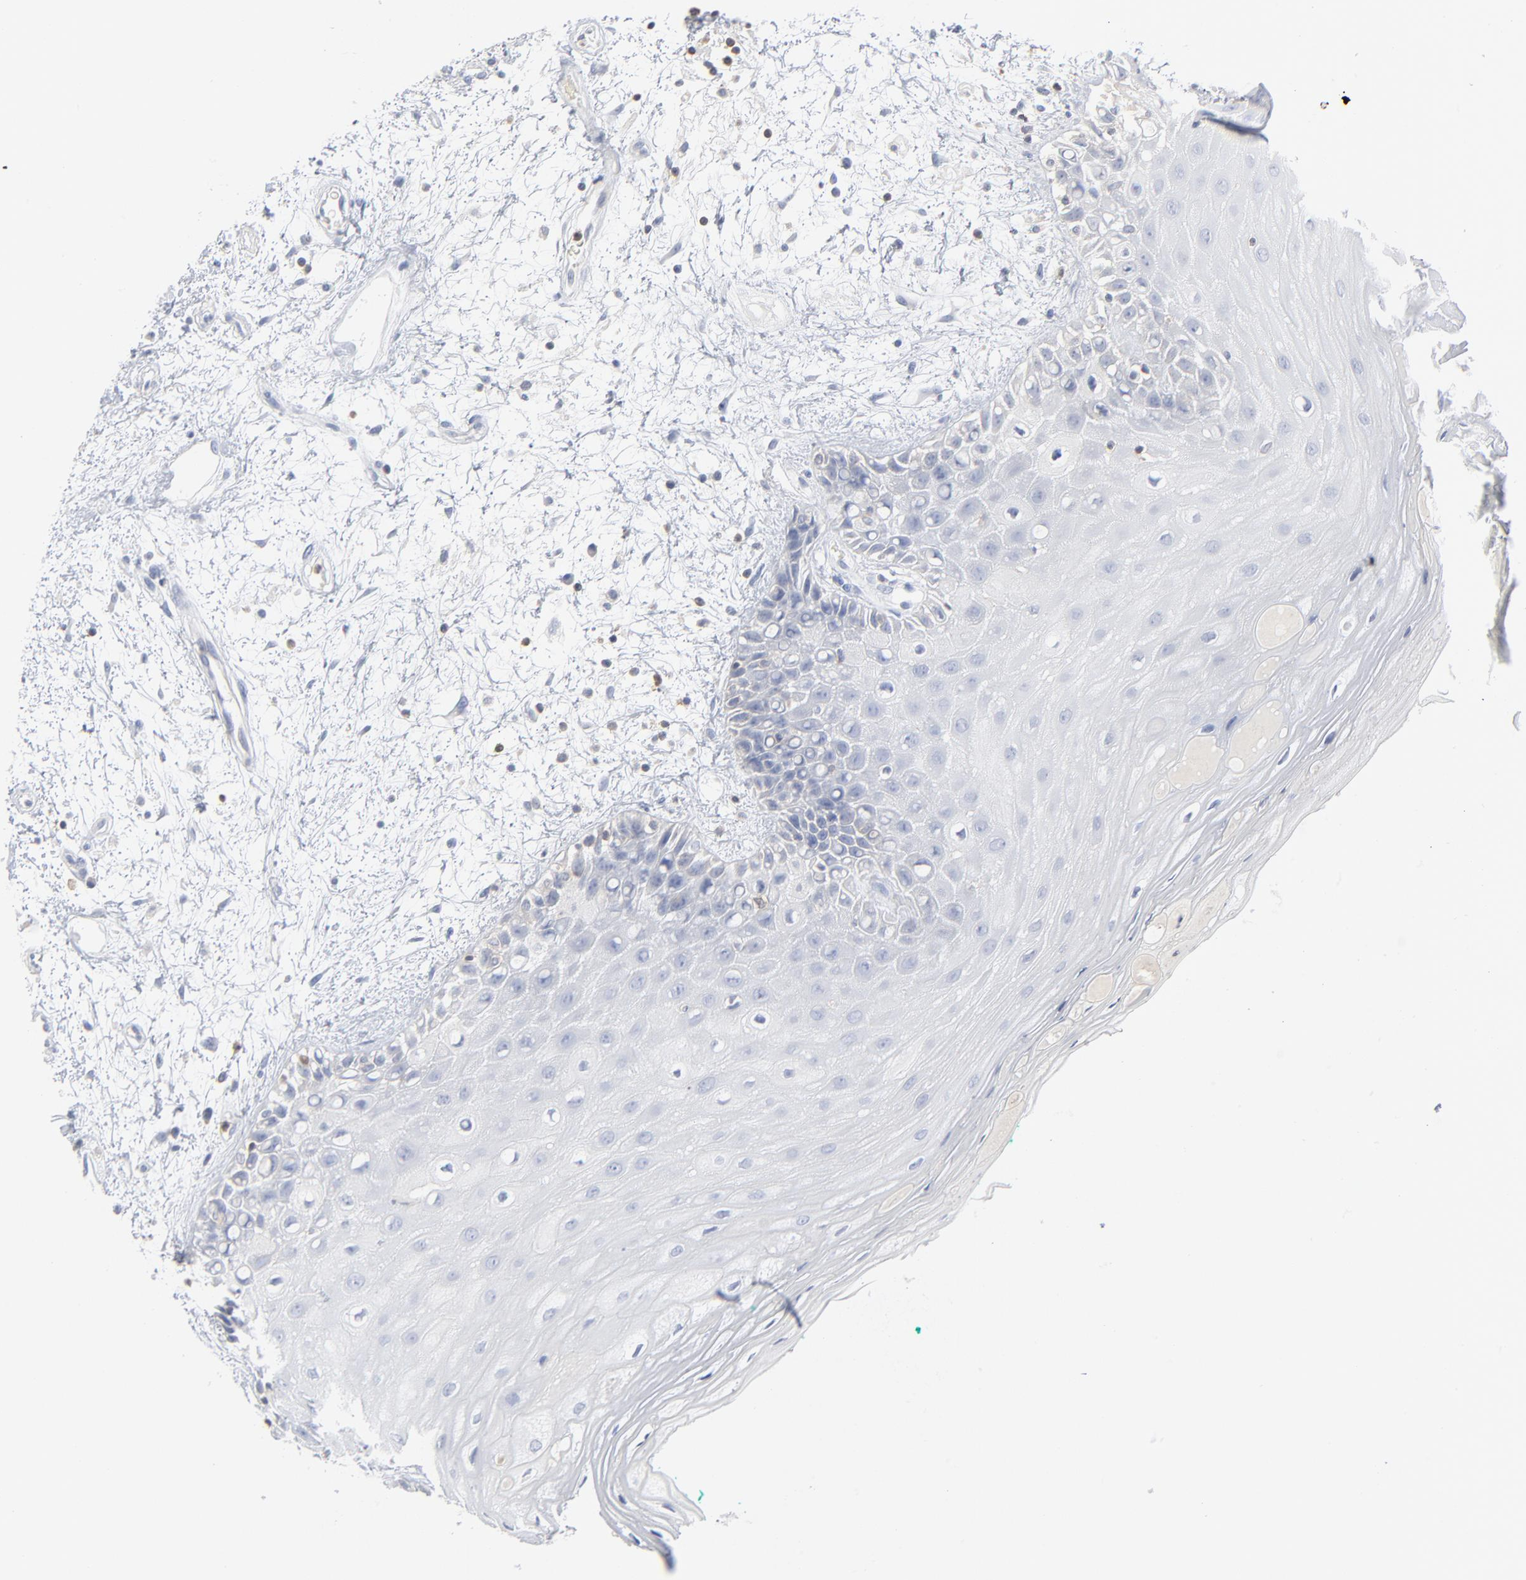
{"staining": {"intensity": "negative", "quantity": "none", "location": "none"}, "tissue": "oral mucosa", "cell_type": "Squamous epithelial cells", "image_type": "normal", "snomed": [{"axis": "morphology", "description": "Normal tissue, NOS"}, {"axis": "morphology", "description": "Squamous cell carcinoma, NOS"}, {"axis": "topography", "description": "Skeletal muscle"}, {"axis": "topography", "description": "Oral tissue"}, {"axis": "topography", "description": "Head-Neck"}], "caption": "Immunohistochemical staining of benign oral mucosa displays no significant staining in squamous epithelial cells. (Immunohistochemistry (ihc), brightfield microscopy, high magnification).", "gene": "PTK2B", "patient": {"sex": "female", "age": 84}}